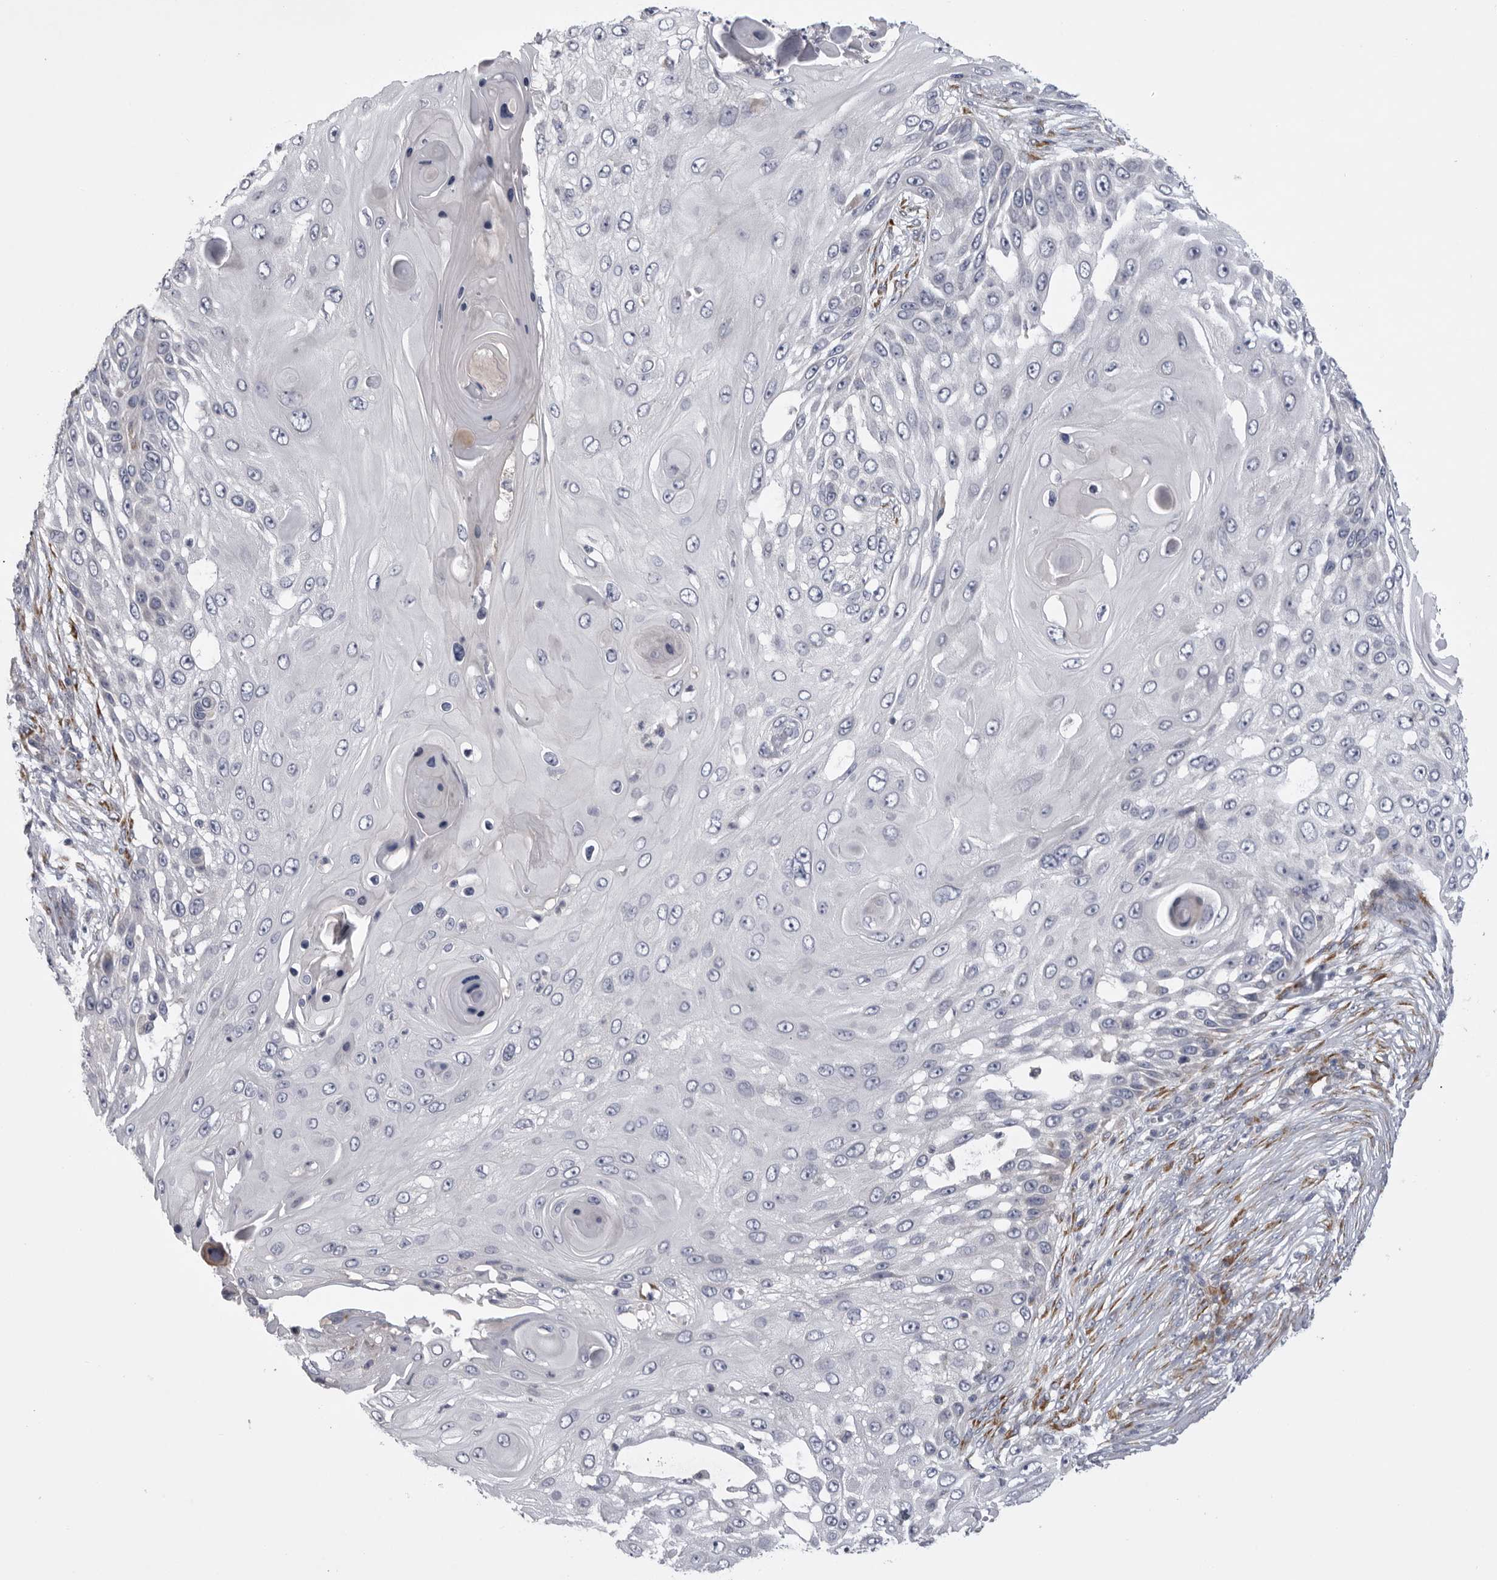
{"staining": {"intensity": "negative", "quantity": "none", "location": "none"}, "tissue": "skin cancer", "cell_type": "Tumor cells", "image_type": "cancer", "snomed": [{"axis": "morphology", "description": "Squamous cell carcinoma, NOS"}, {"axis": "topography", "description": "Skin"}], "caption": "This is a photomicrograph of immunohistochemistry staining of skin squamous cell carcinoma, which shows no staining in tumor cells.", "gene": "USP24", "patient": {"sex": "female", "age": 44}}